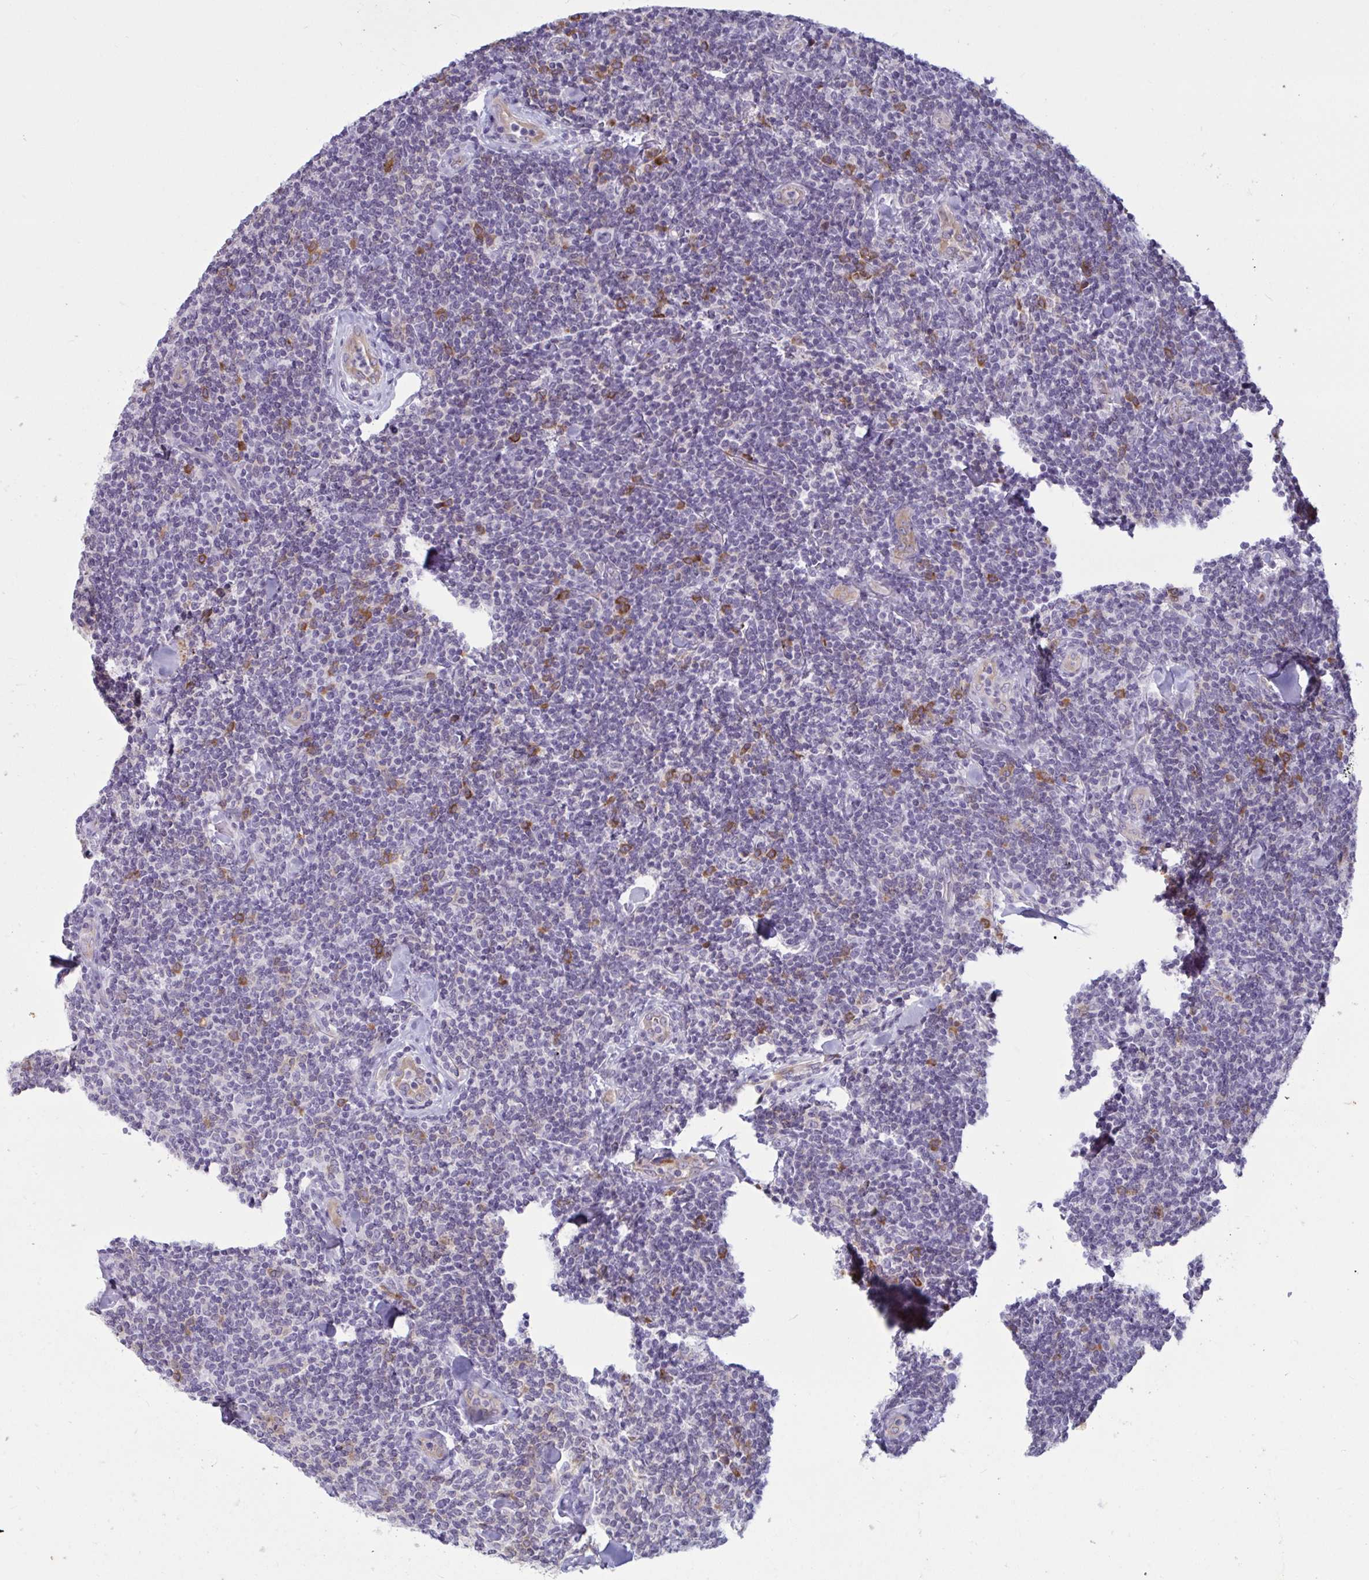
{"staining": {"intensity": "negative", "quantity": "none", "location": "none"}, "tissue": "lymphoma", "cell_type": "Tumor cells", "image_type": "cancer", "snomed": [{"axis": "morphology", "description": "Malignant lymphoma, non-Hodgkin's type, Low grade"}, {"axis": "topography", "description": "Lymph node"}], "caption": "The histopathology image demonstrates no staining of tumor cells in lymphoma.", "gene": "TBC1D4", "patient": {"sex": "female", "age": 56}}